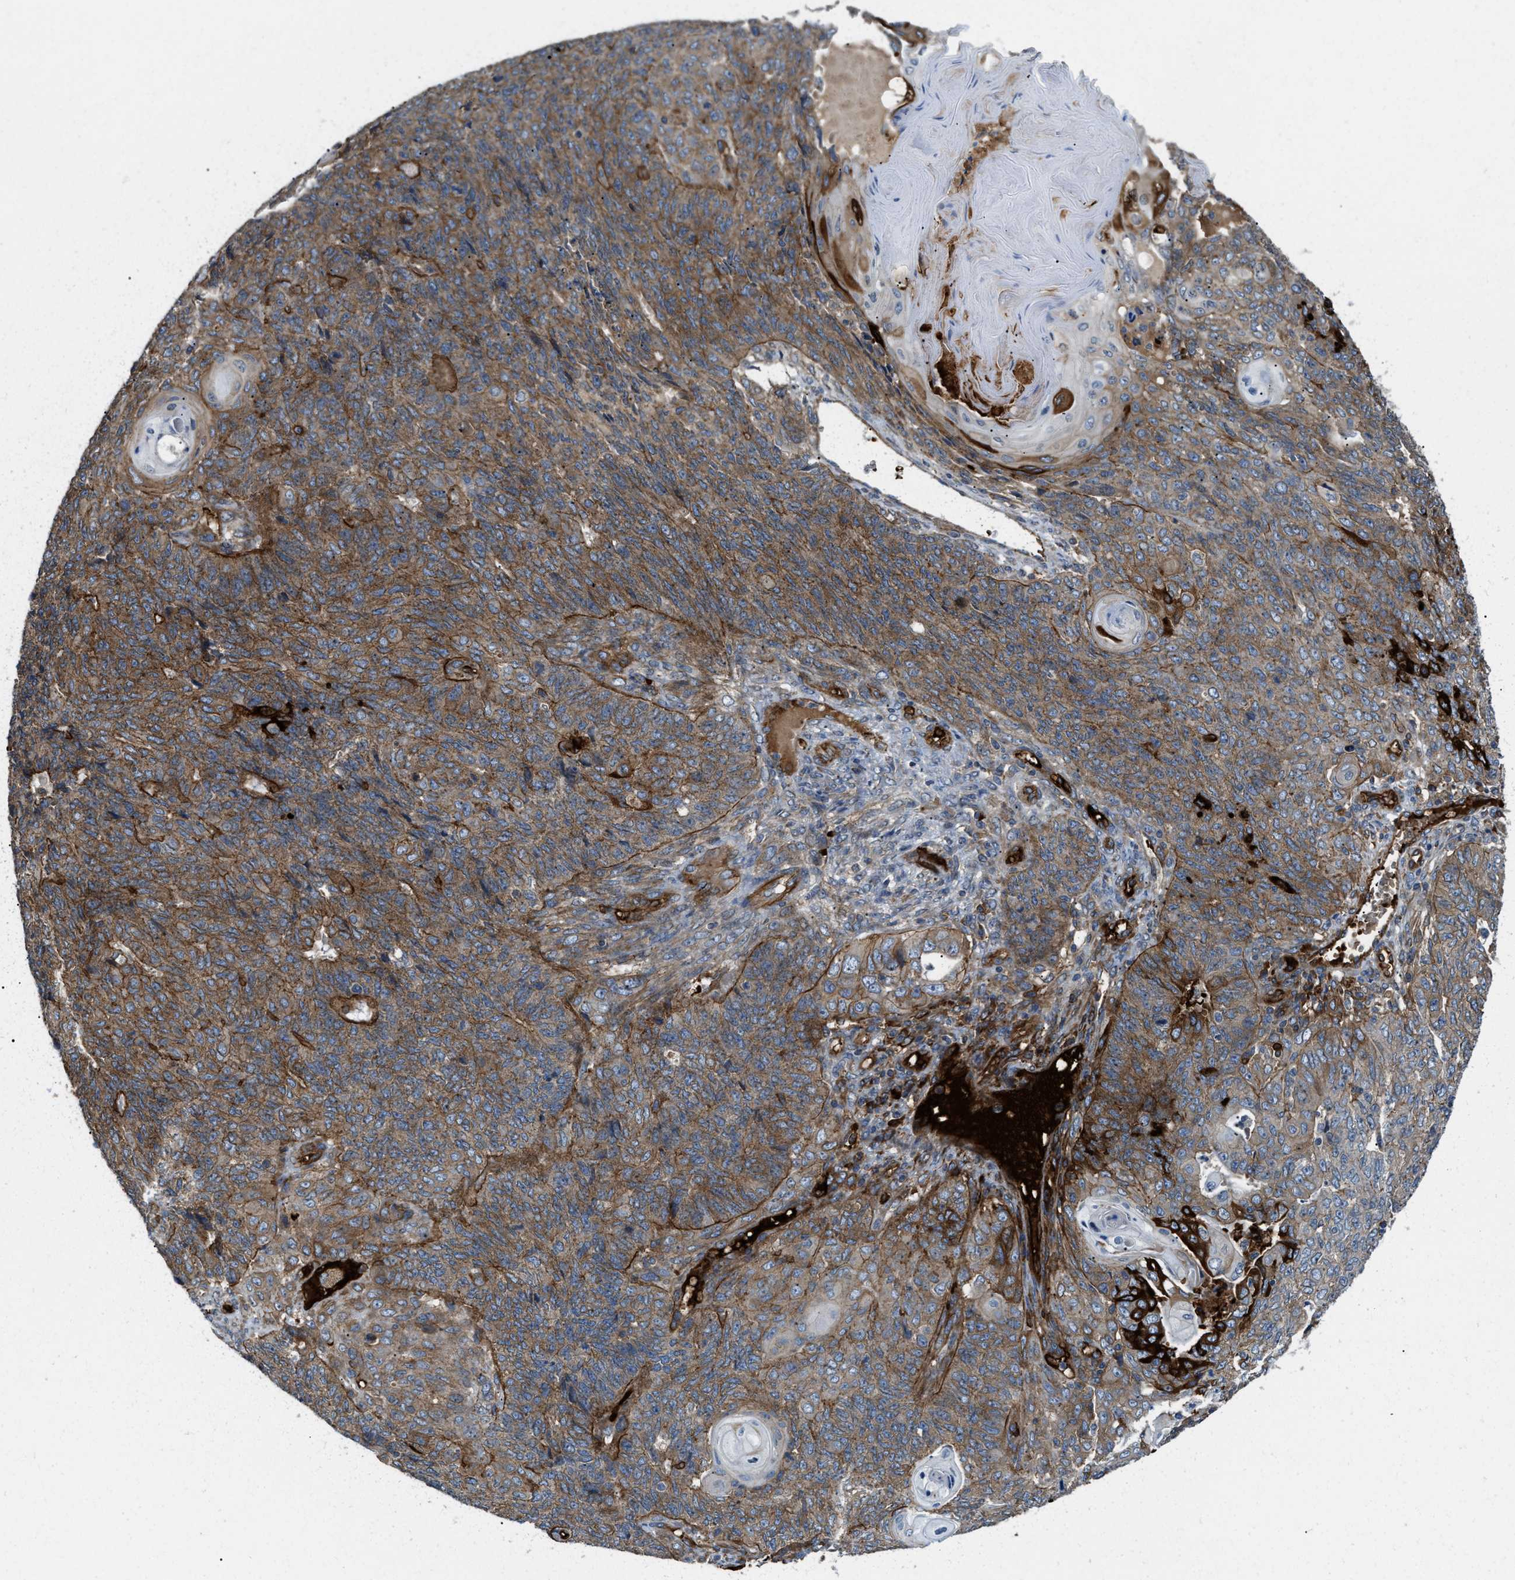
{"staining": {"intensity": "moderate", "quantity": ">75%", "location": "cytoplasmic/membranous"}, "tissue": "endometrial cancer", "cell_type": "Tumor cells", "image_type": "cancer", "snomed": [{"axis": "morphology", "description": "Adenocarcinoma, NOS"}, {"axis": "topography", "description": "Endometrium"}], "caption": "Human endometrial cancer stained for a protein (brown) exhibits moderate cytoplasmic/membranous positive staining in about >75% of tumor cells.", "gene": "ERC1", "patient": {"sex": "female", "age": 32}}